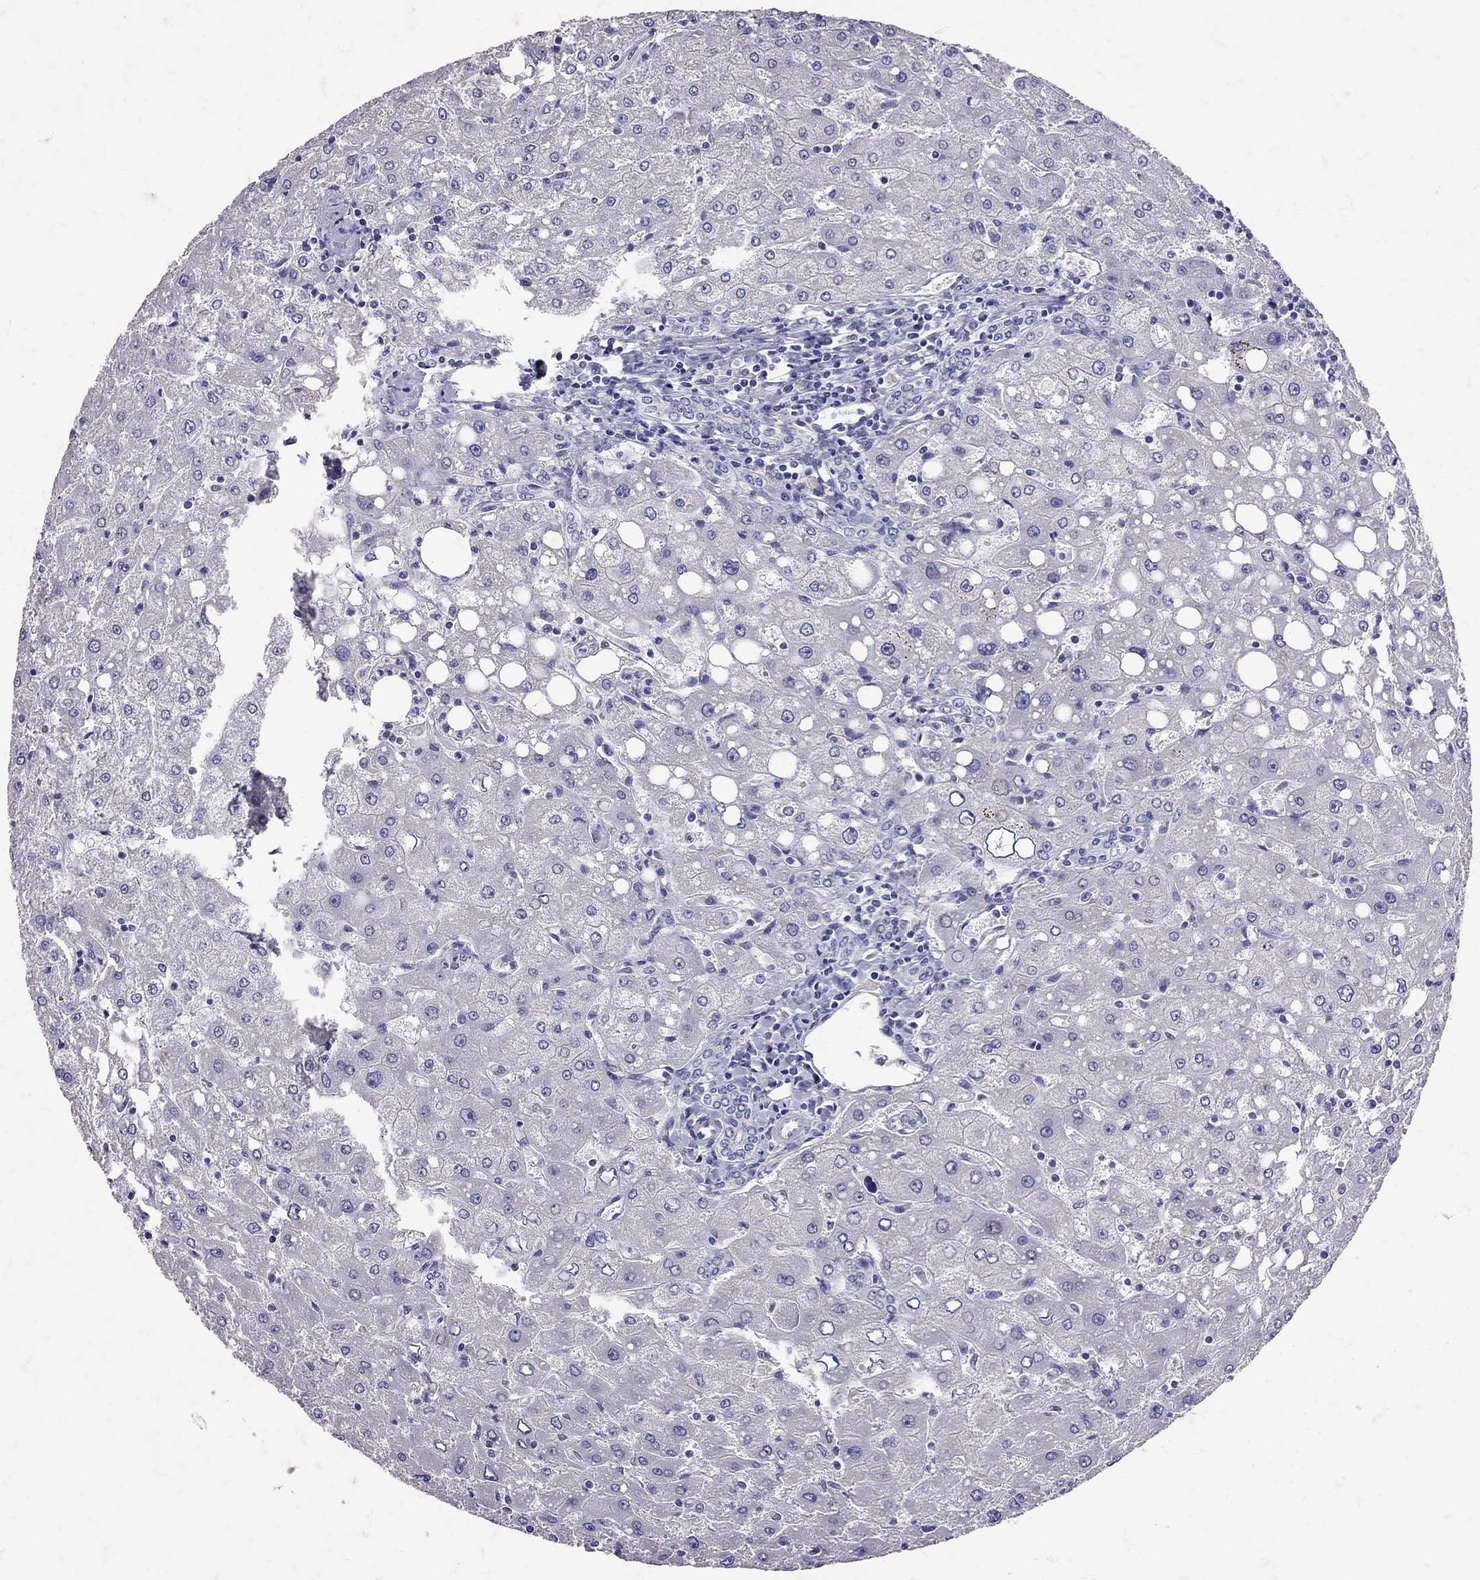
{"staining": {"intensity": "negative", "quantity": "none", "location": "none"}, "tissue": "liver", "cell_type": "Cholangiocytes", "image_type": "normal", "snomed": [{"axis": "morphology", "description": "Normal tissue, NOS"}, {"axis": "topography", "description": "Liver"}], "caption": "DAB immunohistochemical staining of benign liver reveals no significant positivity in cholangiocytes.", "gene": "SST", "patient": {"sex": "female", "age": 53}}